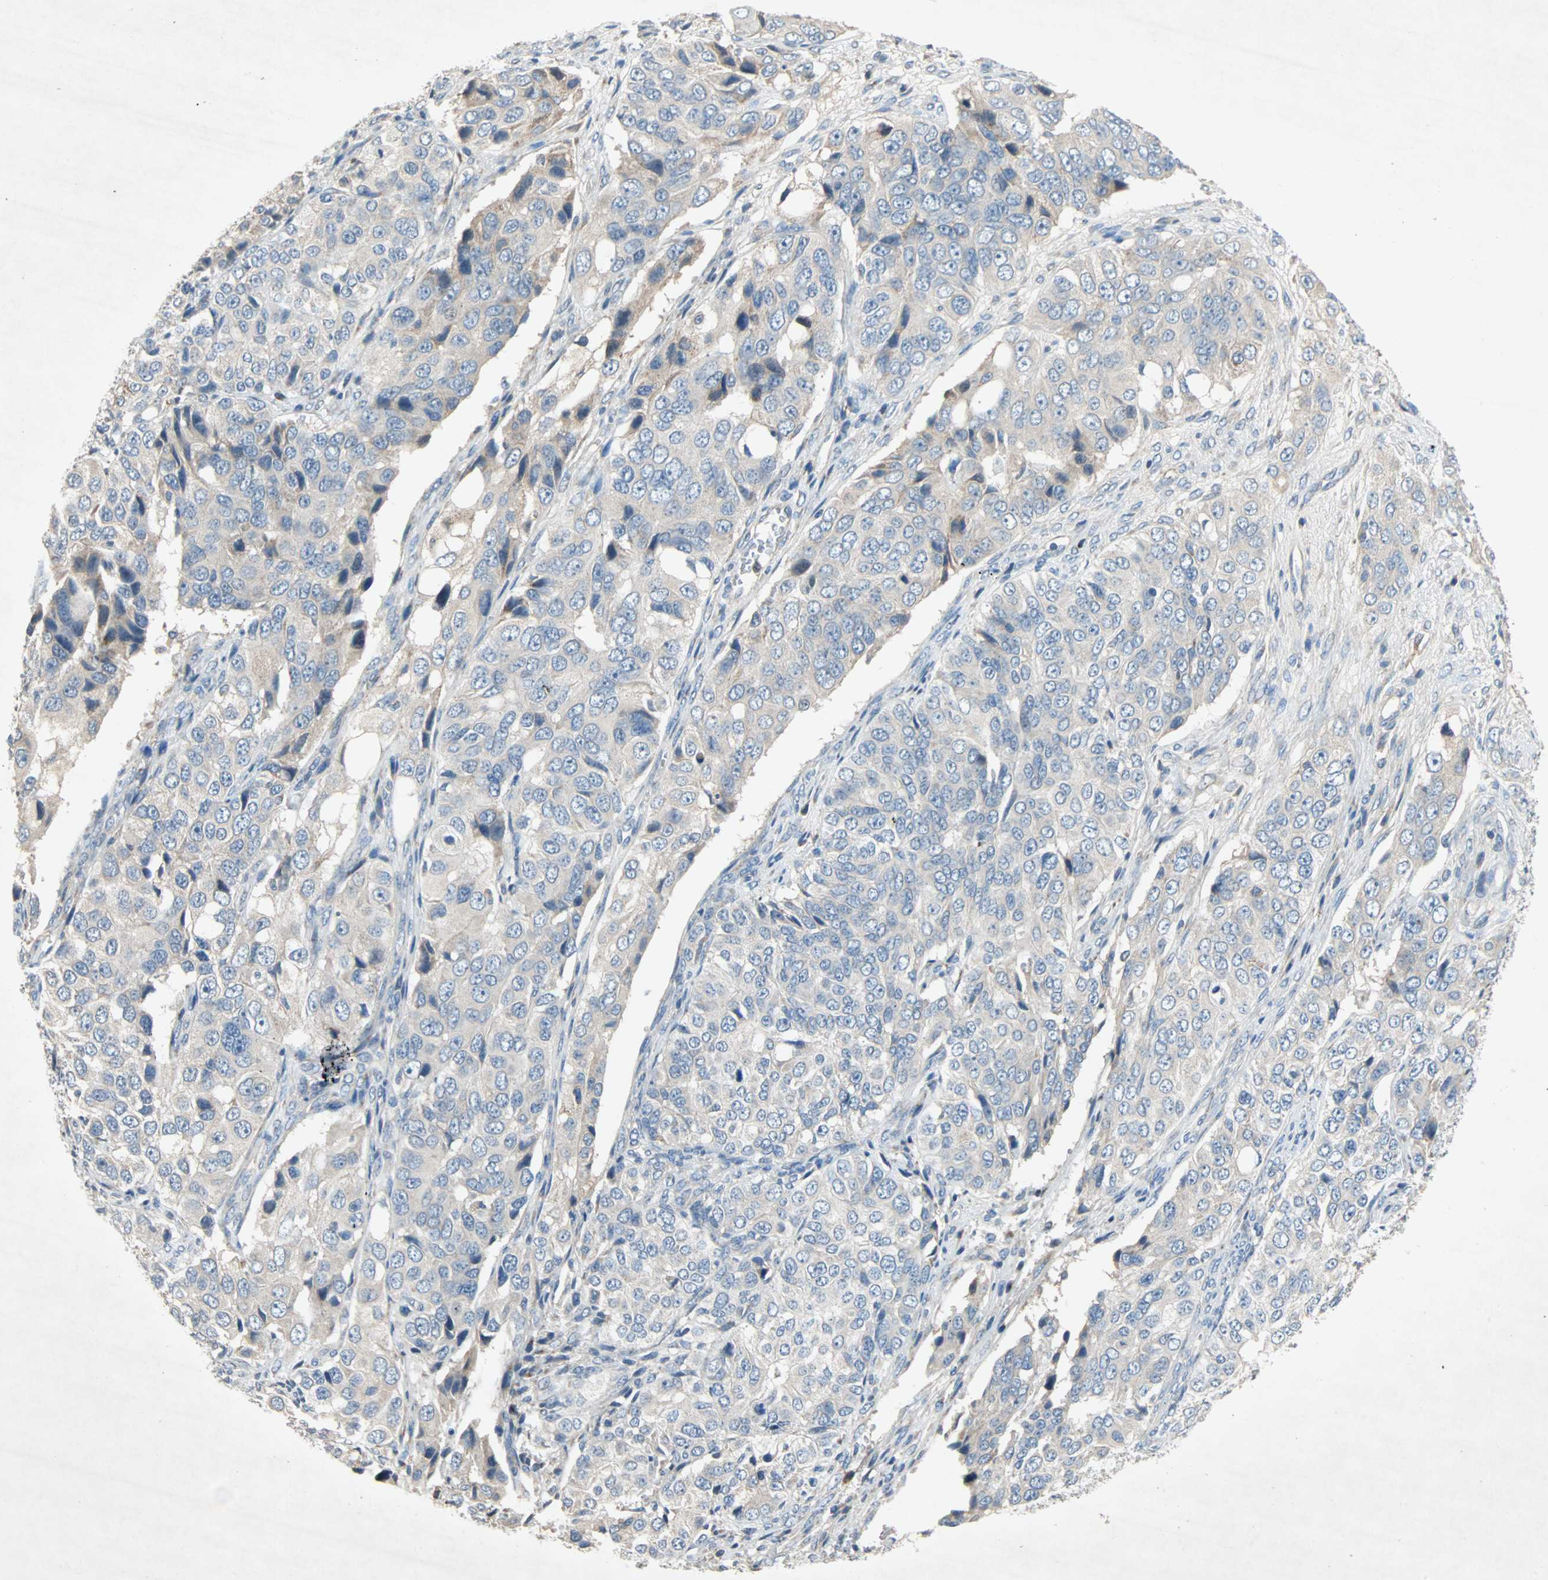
{"staining": {"intensity": "weak", "quantity": "<25%", "location": "cytoplasmic/membranous"}, "tissue": "ovarian cancer", "cell_type": "Tumor cells", "image_type": "cancer", "snomed": [{"axis": "morphology", "description": "Carcinoma, endometroid"}, {"axis": "topography", "description": "Ovary"}], "caption": "The photomicrograph displays no significant expression in tumor cells of endometroid carcinoma (ovarian). (DAB (3,3'-diaminobenzidine) immunohistochemistry (IHC) visualized using brightfield microscopy, high magnification).", "gene": "XYLT1", "patient": {"sex": "female", "age": 51}}